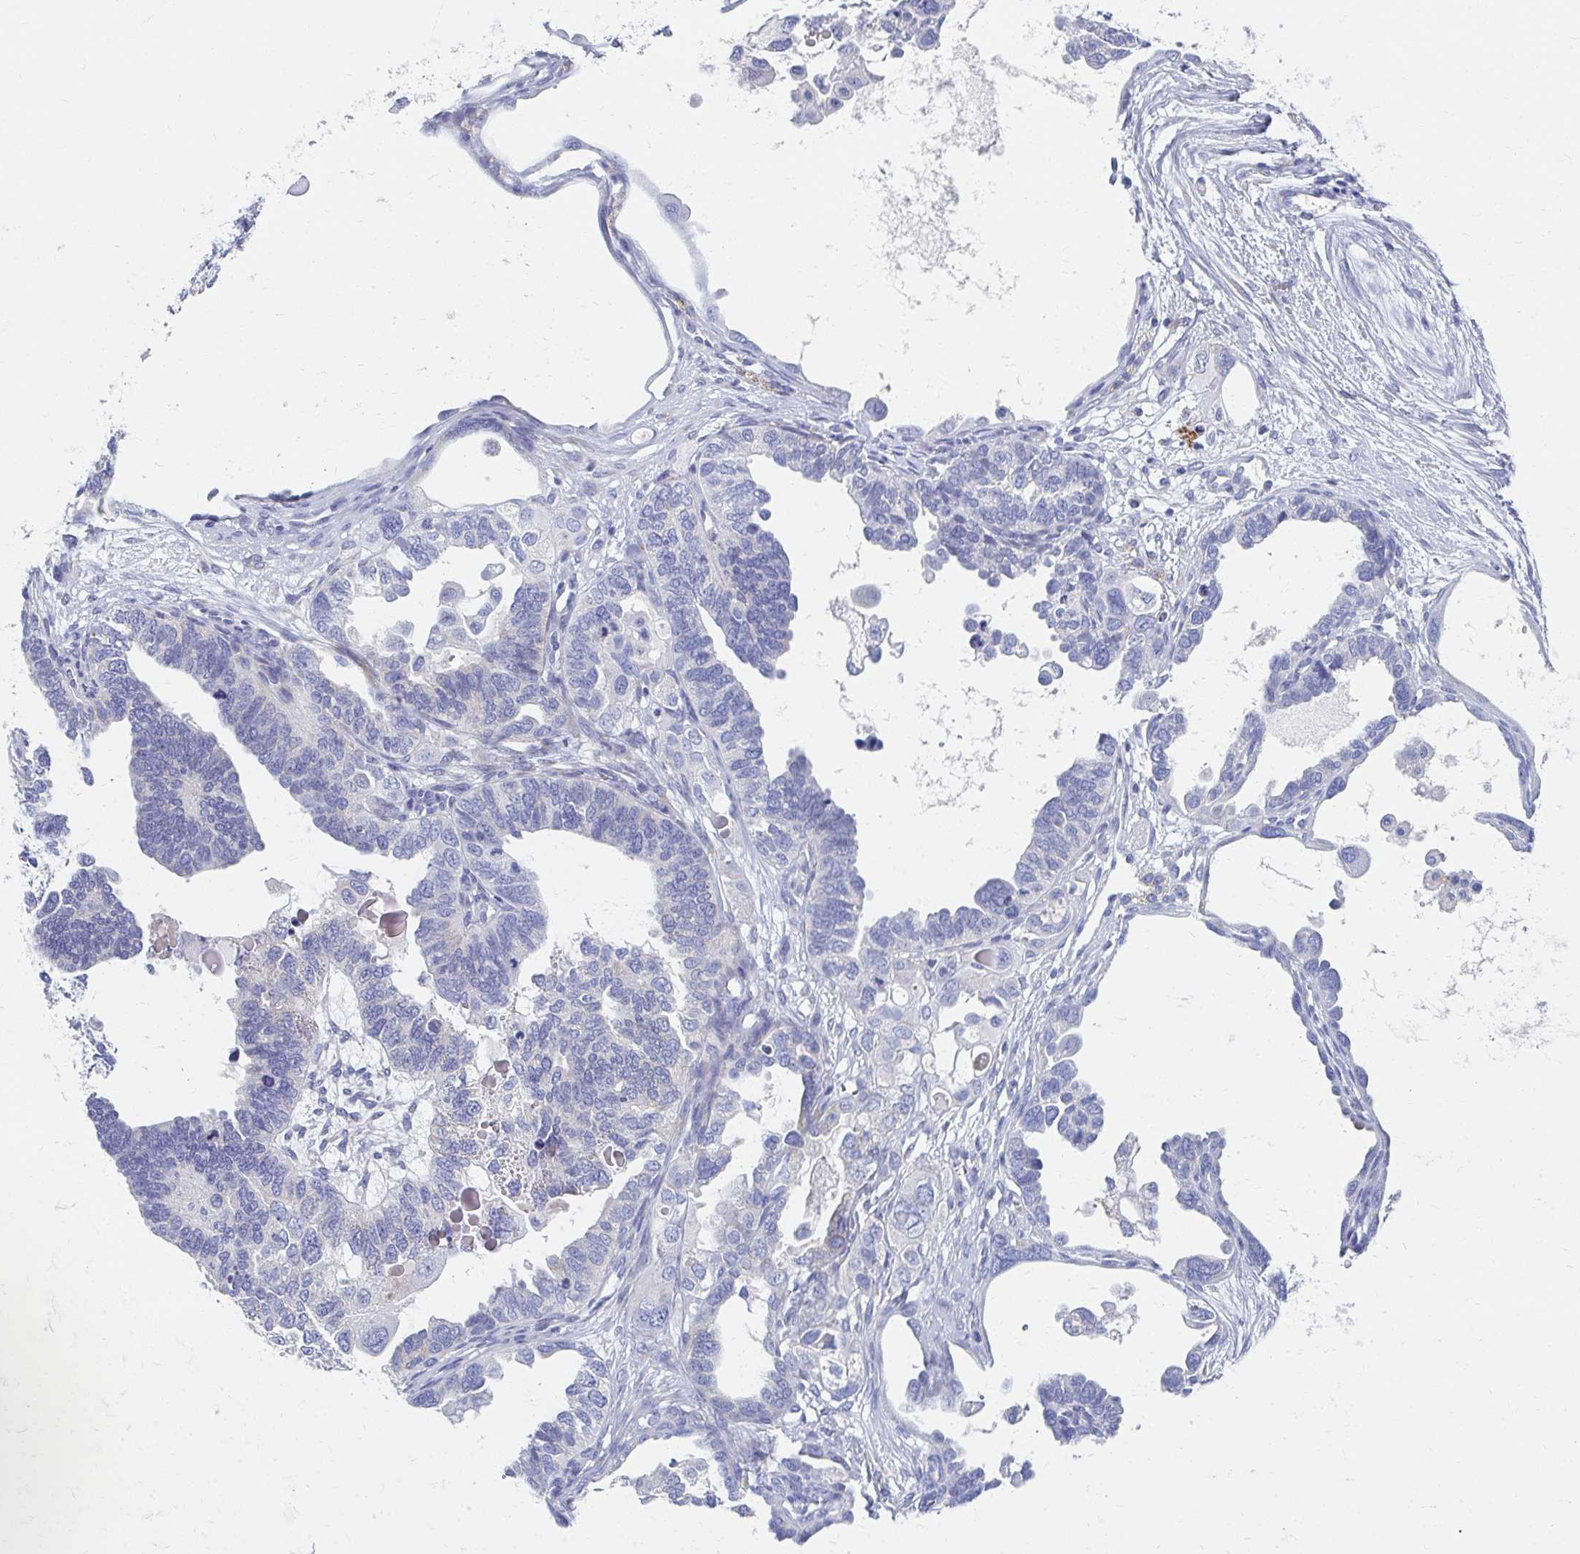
{"staining": {"intensity": "negative", "quantity": "none", "location": "none"}, "tissue": "ovarian cancer", "cell_type": "Tumor cells", "image_type": "cancer", "snomed": [{"axis": "morphology", "description": "Cystadenocarcinoma, serous, NOS"}, {"axis": "topography", "description": "Ovary"}], "caption": "Protein analysis of ovarian cancer (serous cystadenocarcinoma) displays no significant expression in tumor cells. Nuclei are stained in blue.", "gene": "MYLK2", "patient": {"sex": "female", "age": 51}}